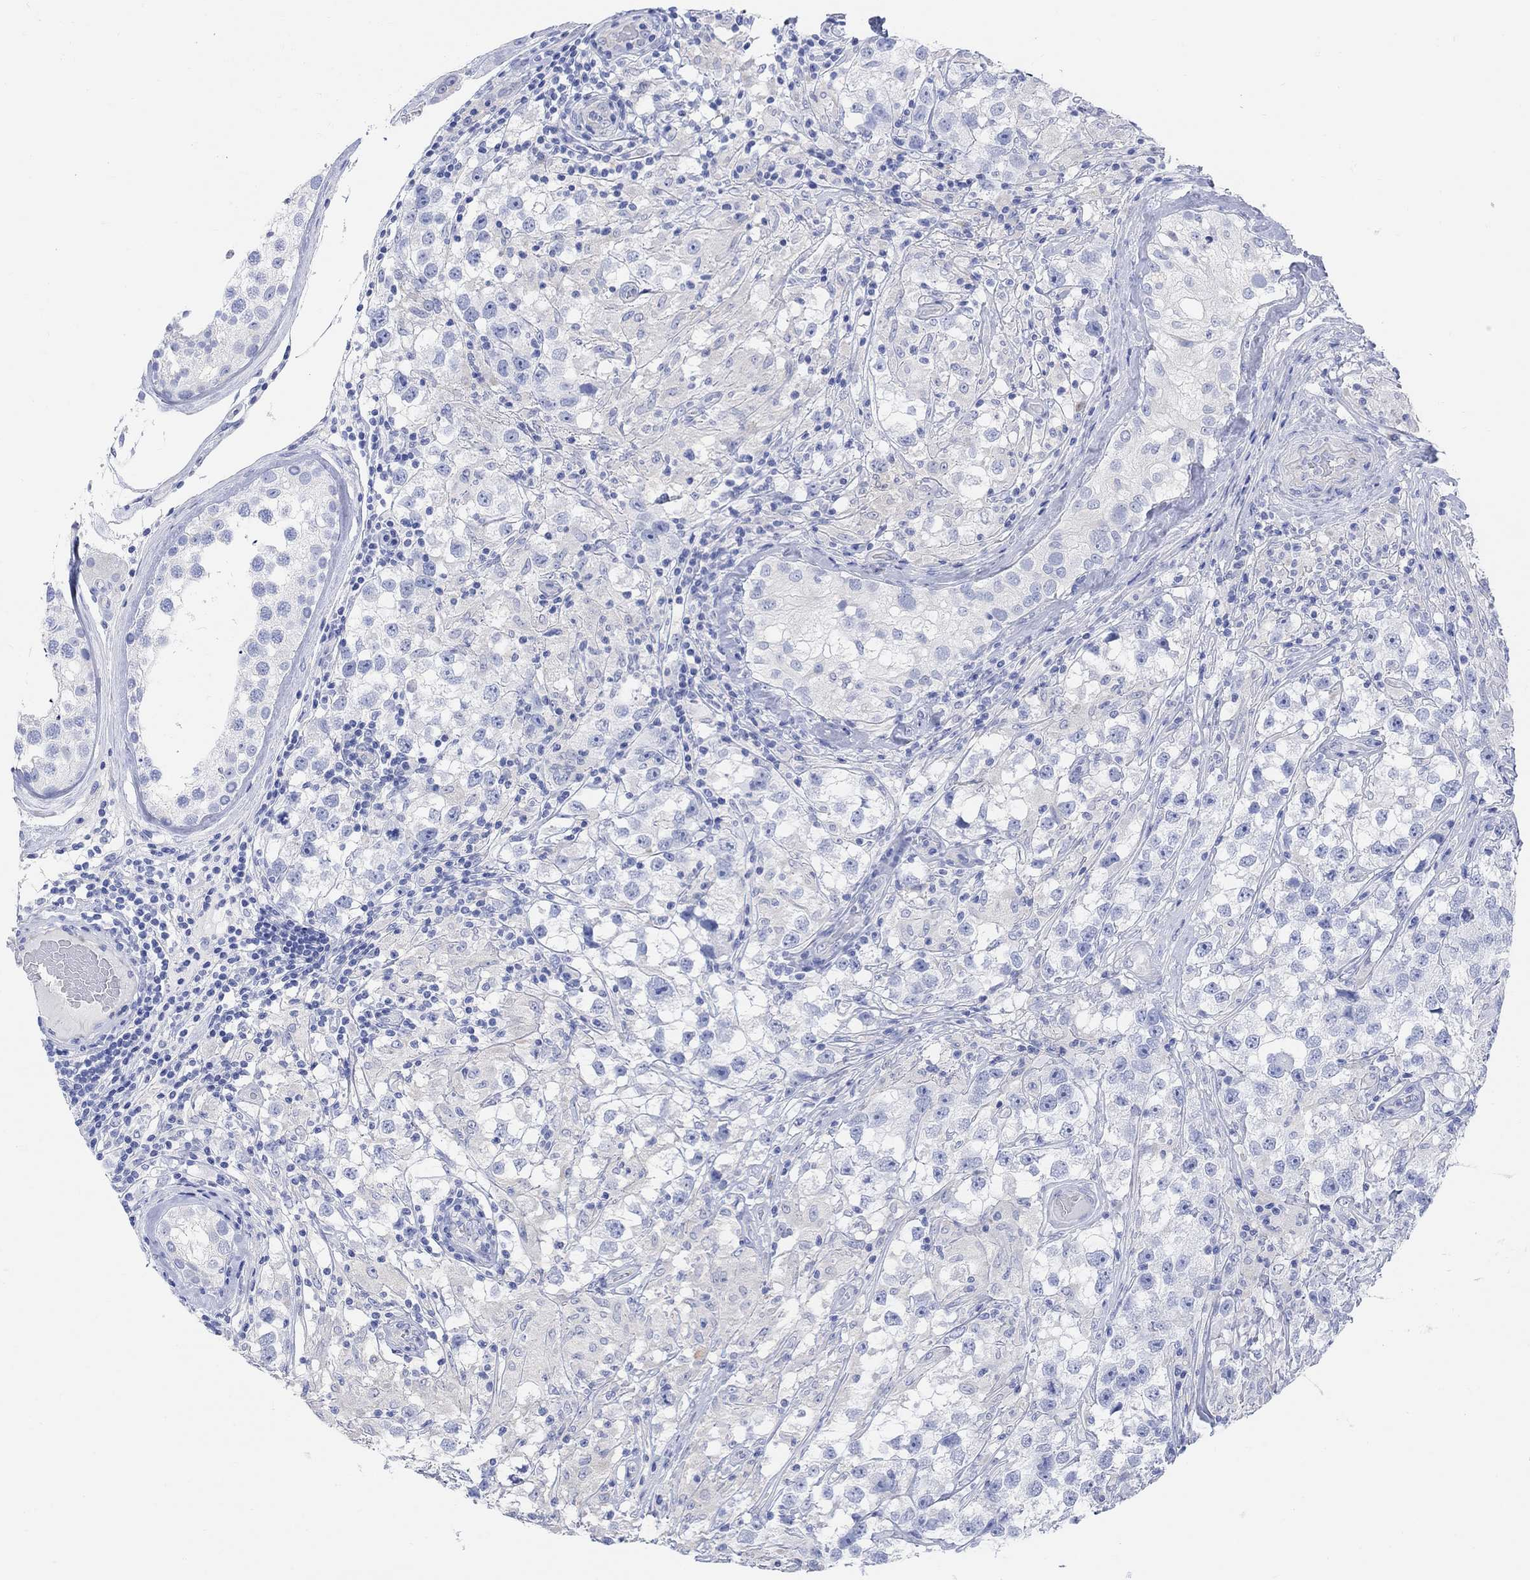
{"staining": {"intensity": "negative", "quantity": "none", "location": "none"}, "tissue": "testis cancer", "cell_type": "Tumor cells", "image_type": "cancer", "snomed": [{"axis": "morphology", "description": "Seminoma, NOS"}, {"axis": "topography", "description": "Testis"}], "caption": "A histopathology image of testis cancer stained for a protein reveals no brown staining in tumor cells. (Immunohistochemistry, brightfield microscopy, high magnification).", "gene": "GNG13", "patient": {"sex": "male", "age": 46}}